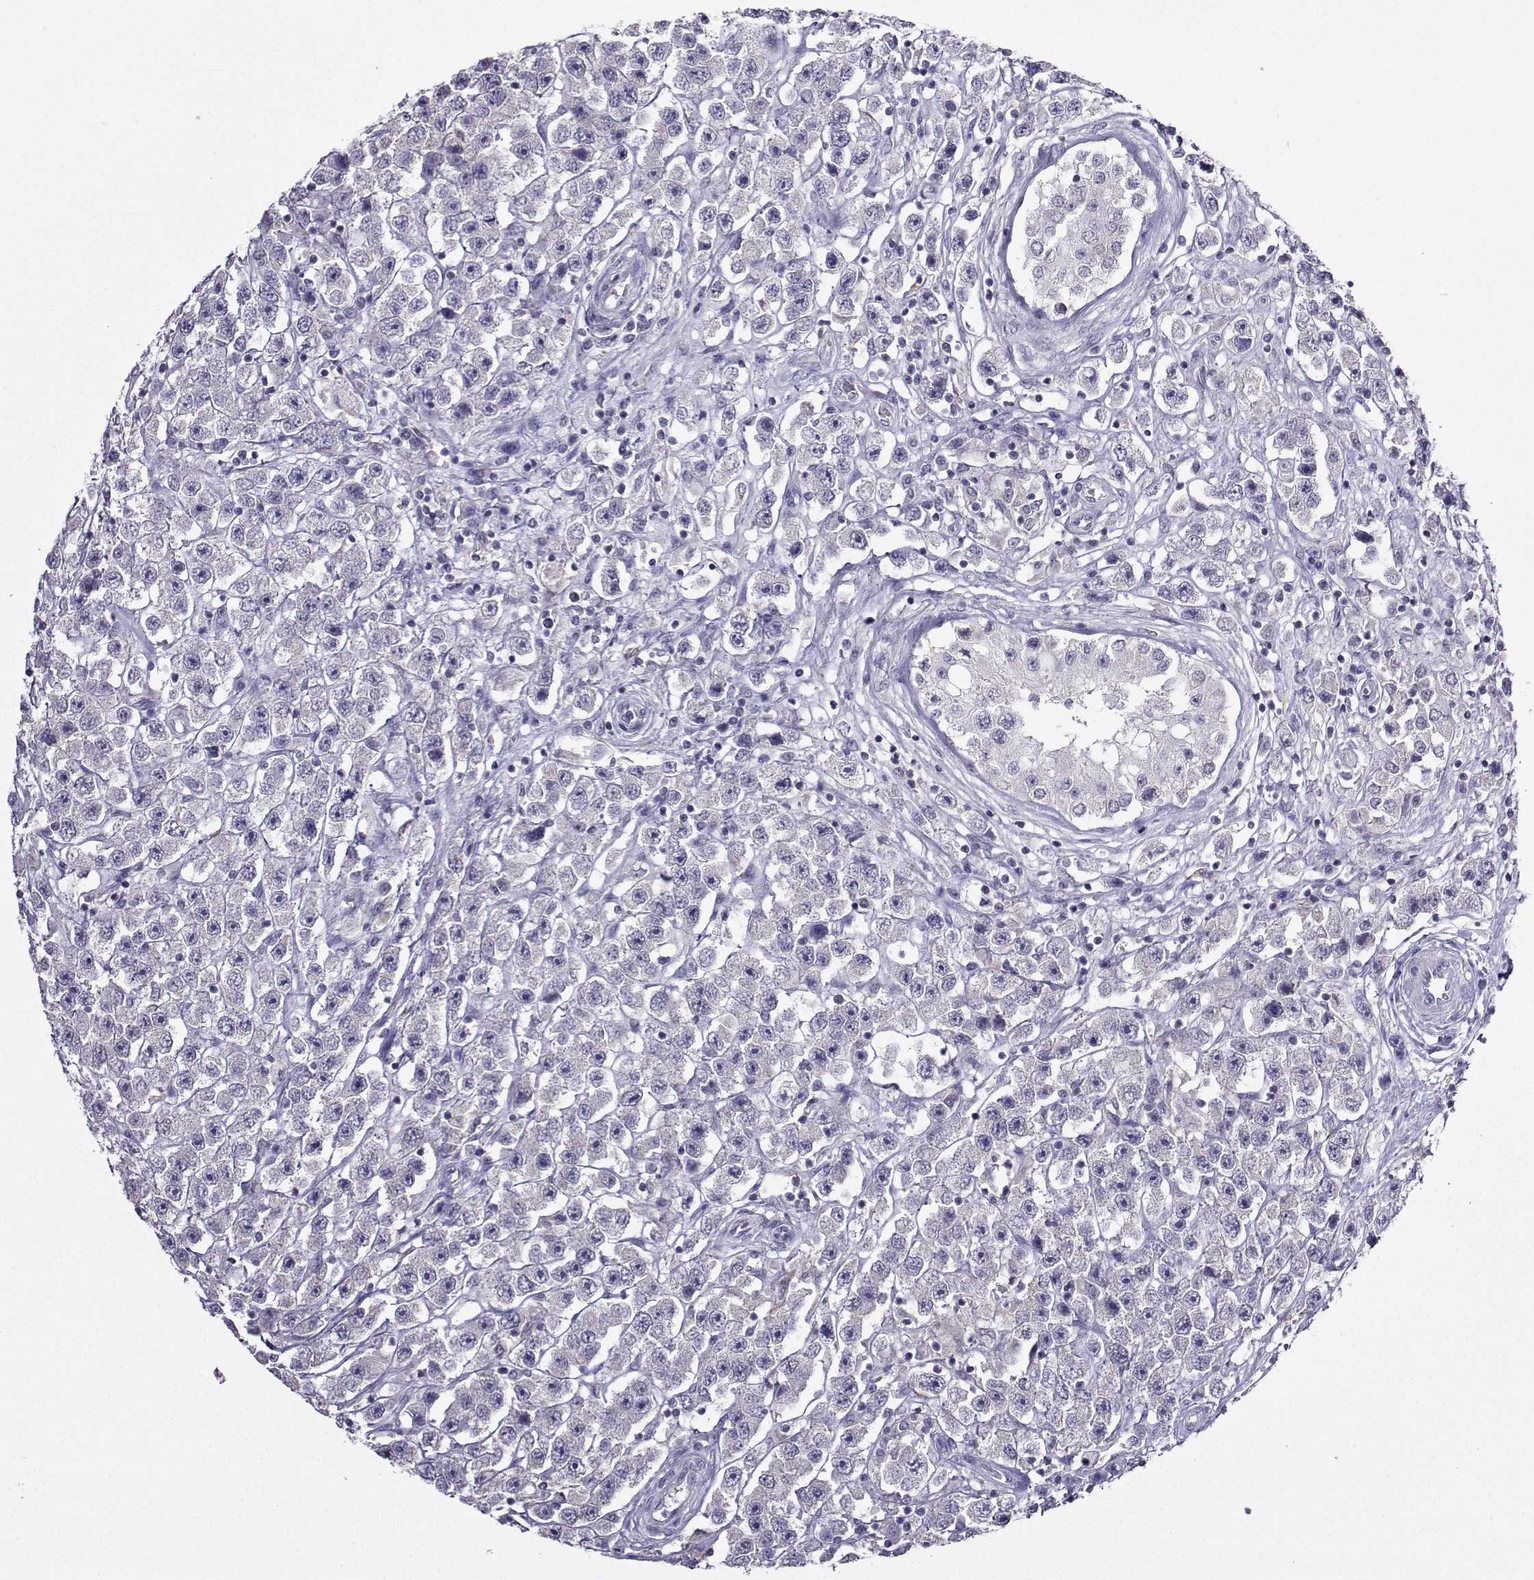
{"staining": {"intensity": "negative", "quantity": "none", "location": "none"}, "tissue": "testis cancer", "cell_type": "Tumor cells", "image_type": "cancer", "snomed": [{"axis": "morphology", "description": "Seminoma, NOS"}, {"axis": "topography", "description": "Testis"}], "caption": "IHC photomicrograph of human testis seminoma stained for a protein (brown), which reveals no staining in tumor cells. Nuclei are stained in blue.", "gene": "FCAMR", "patient": {"sex": "male", "age": 45}}